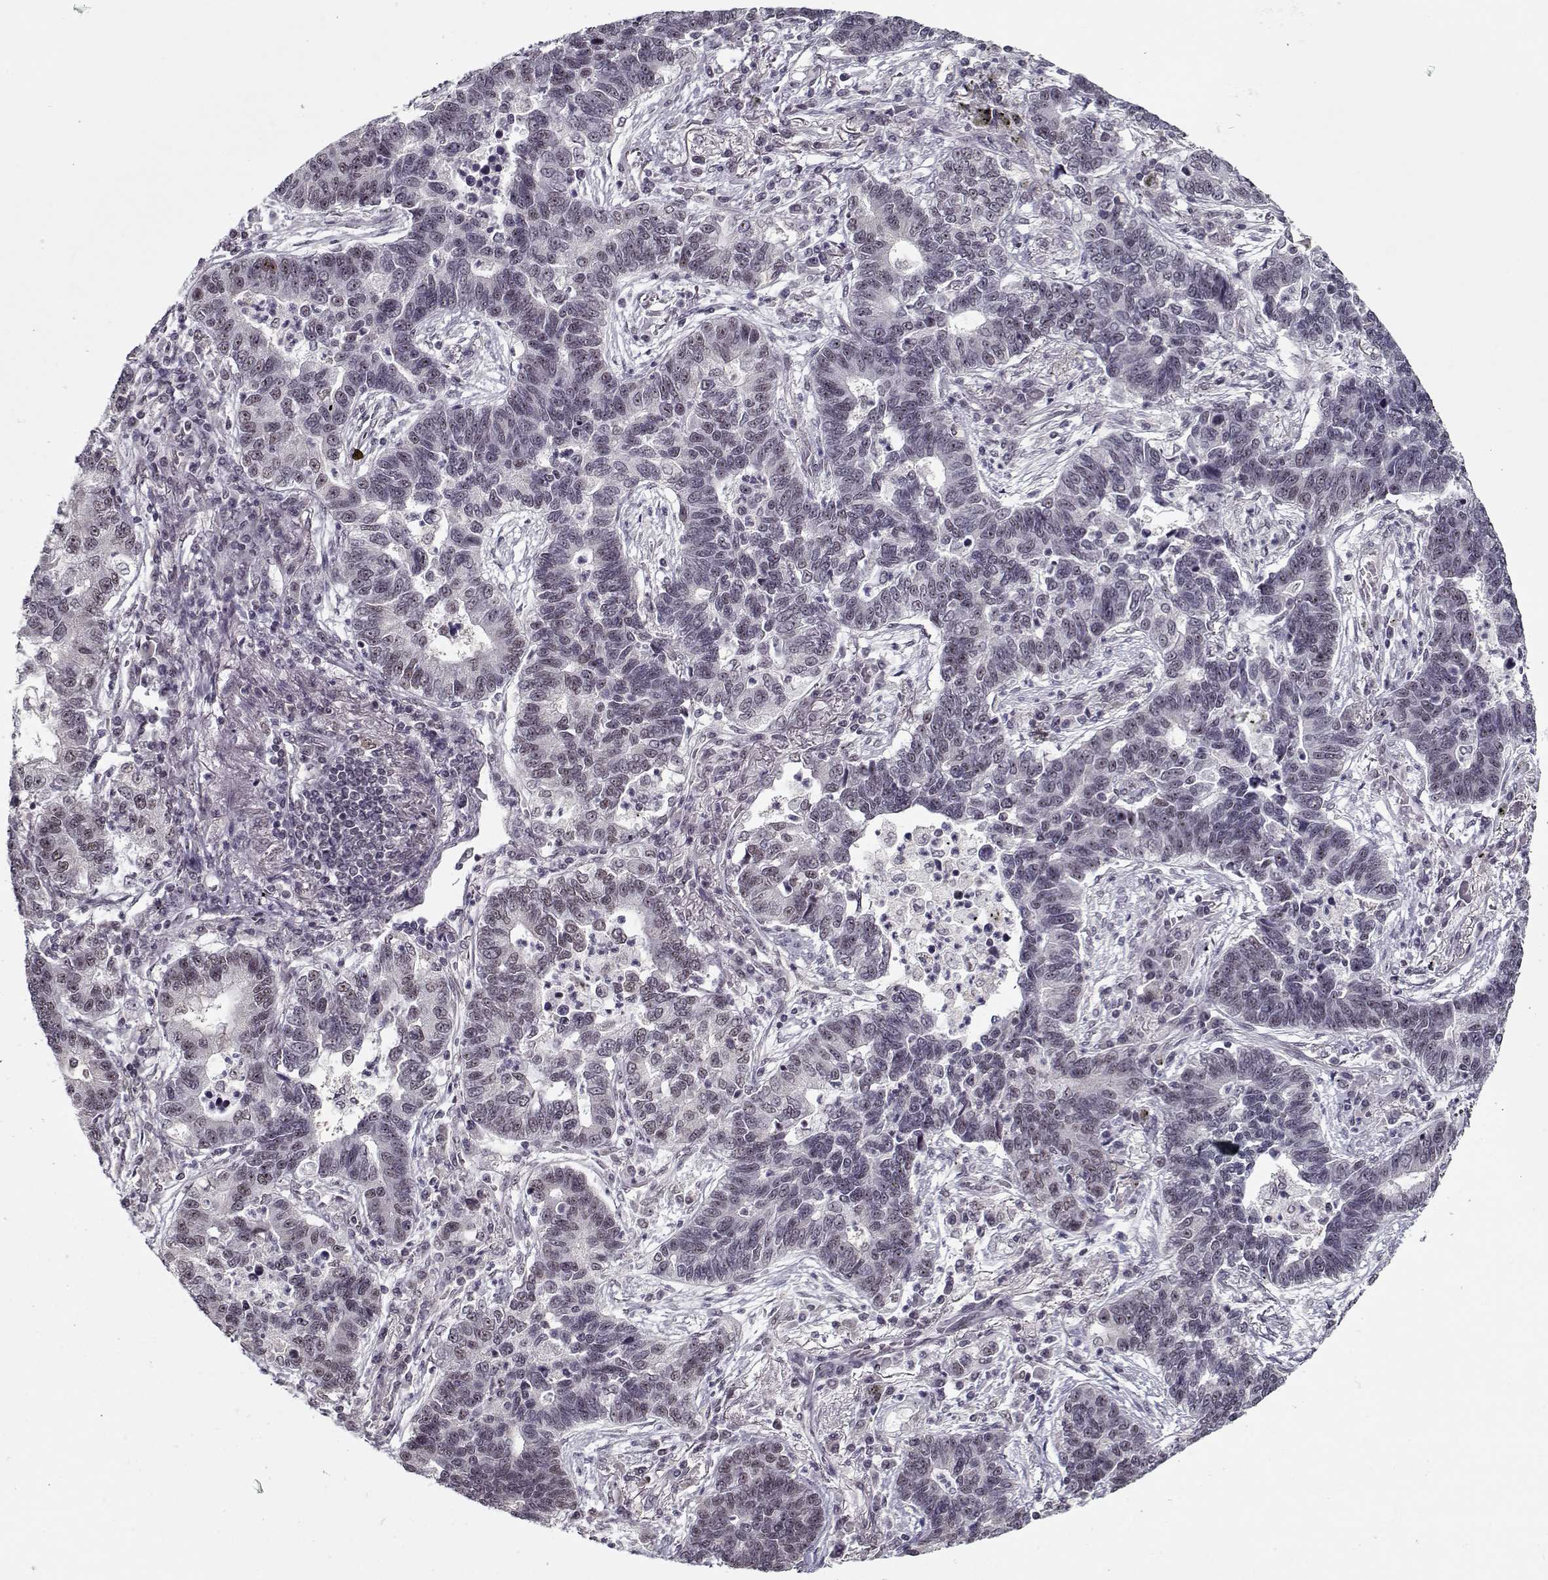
{"staining": {"intensity": "weak", "quantity": "<25%", "location": "nuclear"}, "tissue": "lung cancer", "cell_type": "Tumor cells", "image_type": "cancer", "snomed": [{"axis": "morphology", "description": "Adenocarcinoma, NOS"}, {"axis": "topography", "description": "Lung"}], "caption": "IHC micrograph of neoplastic tissue: human adenocarcinoma (lung) stained with DAB (3,3'-diaminobenzidine) reveals no significant protein staining in tumor cells.", "gene": "TESPA1", "patient": {"sex": "female", "age": 57}}